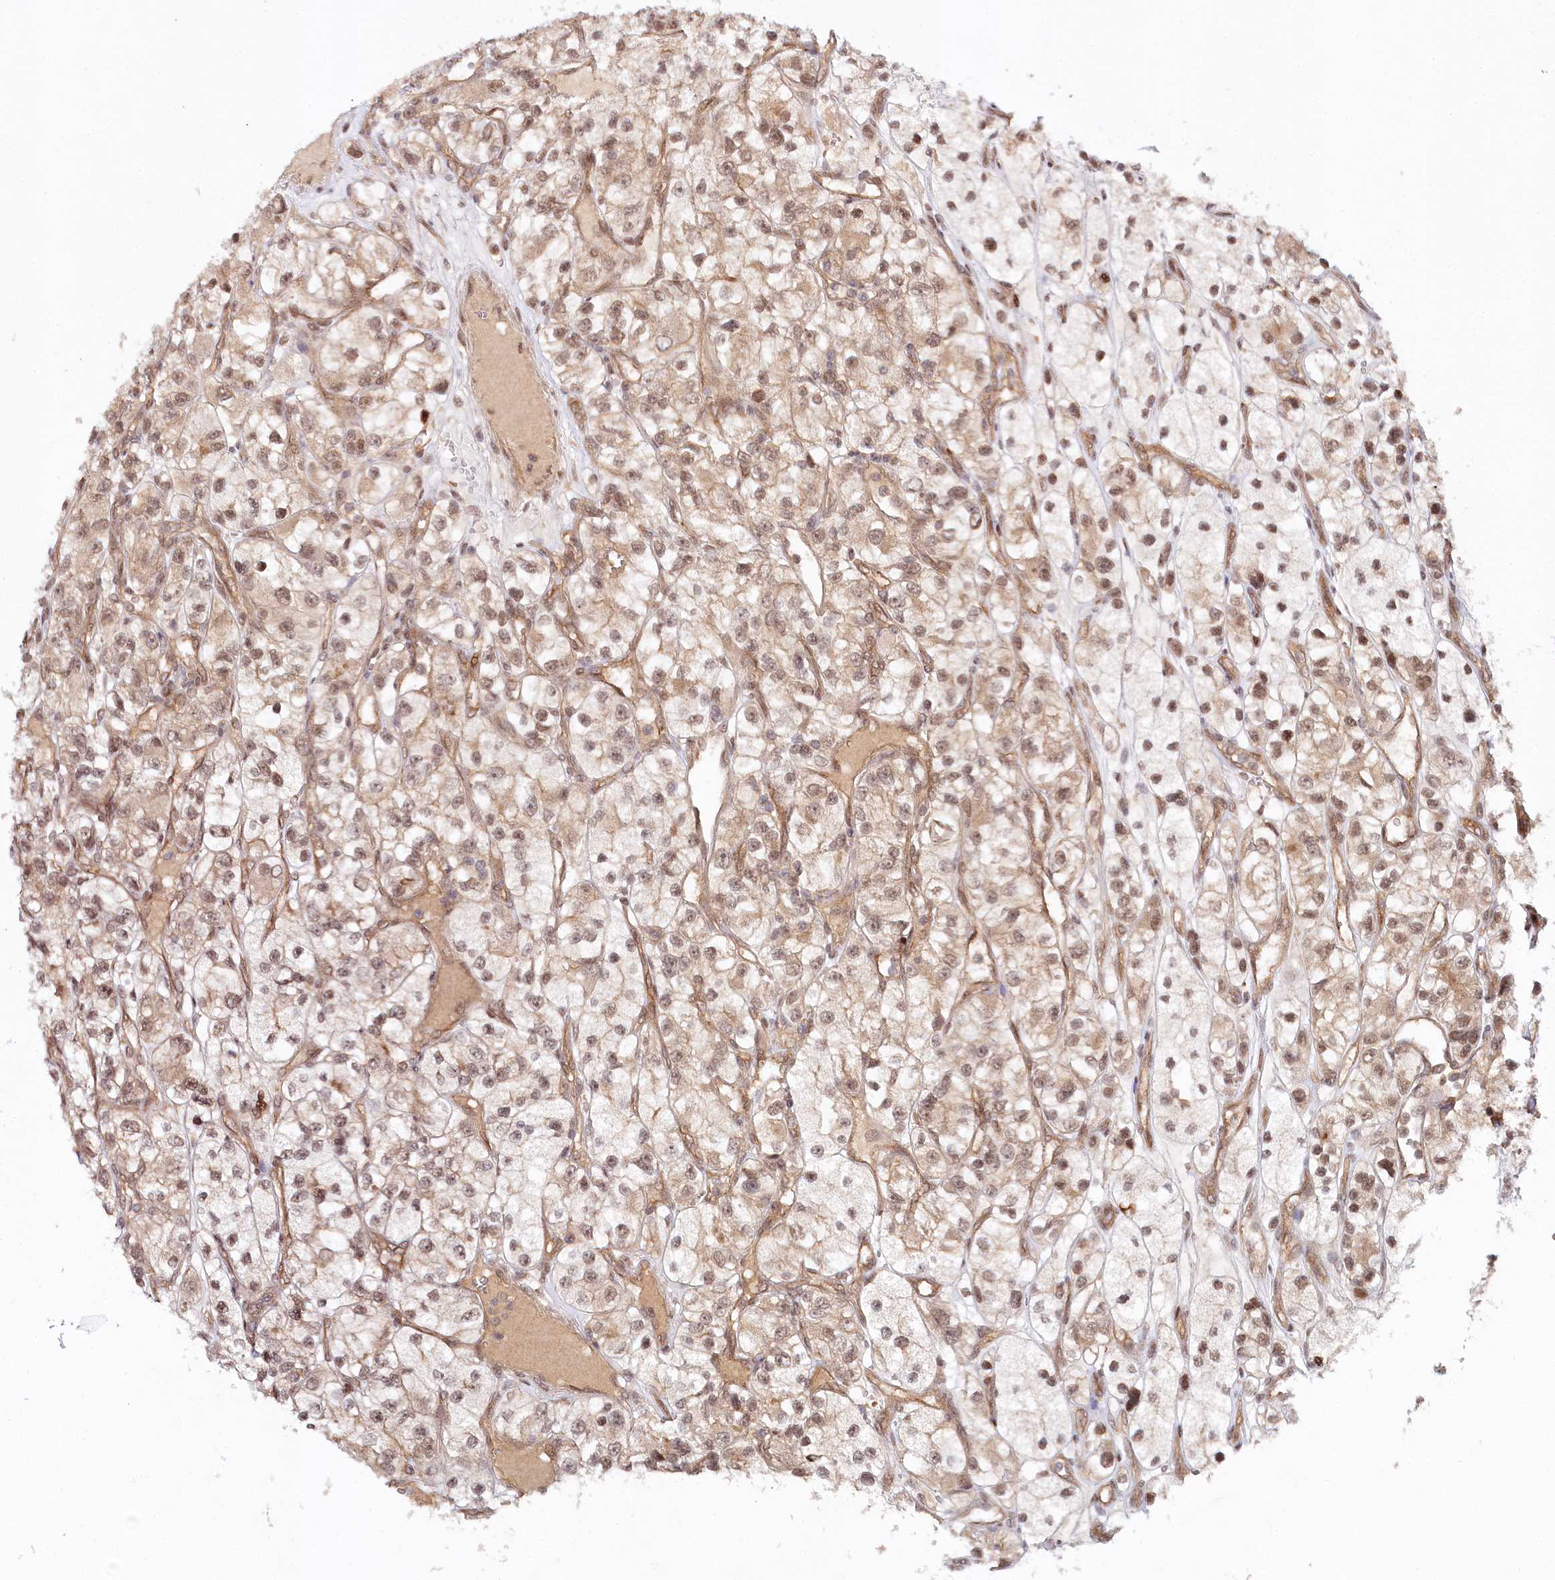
{"staining": {"intensity": "moderate", "quantity": ">75%", "location": "nuclear"}, "tissue": "renal cancer", "cell_type": "Tumor cells", "image_type": "cancer", "snomed": [{"axis": "morphology", "description": "Adenocarcinoma, NOS"}, {"axis": "topography", "description": "Kidney"}], "caption": "Human renal cancer (adenocarcinoma) stained with a protein marker demonstrates moderate staining in tumor cells.", "gene": "CCDC65", "patient": {"sex": "female", "age": 57}}